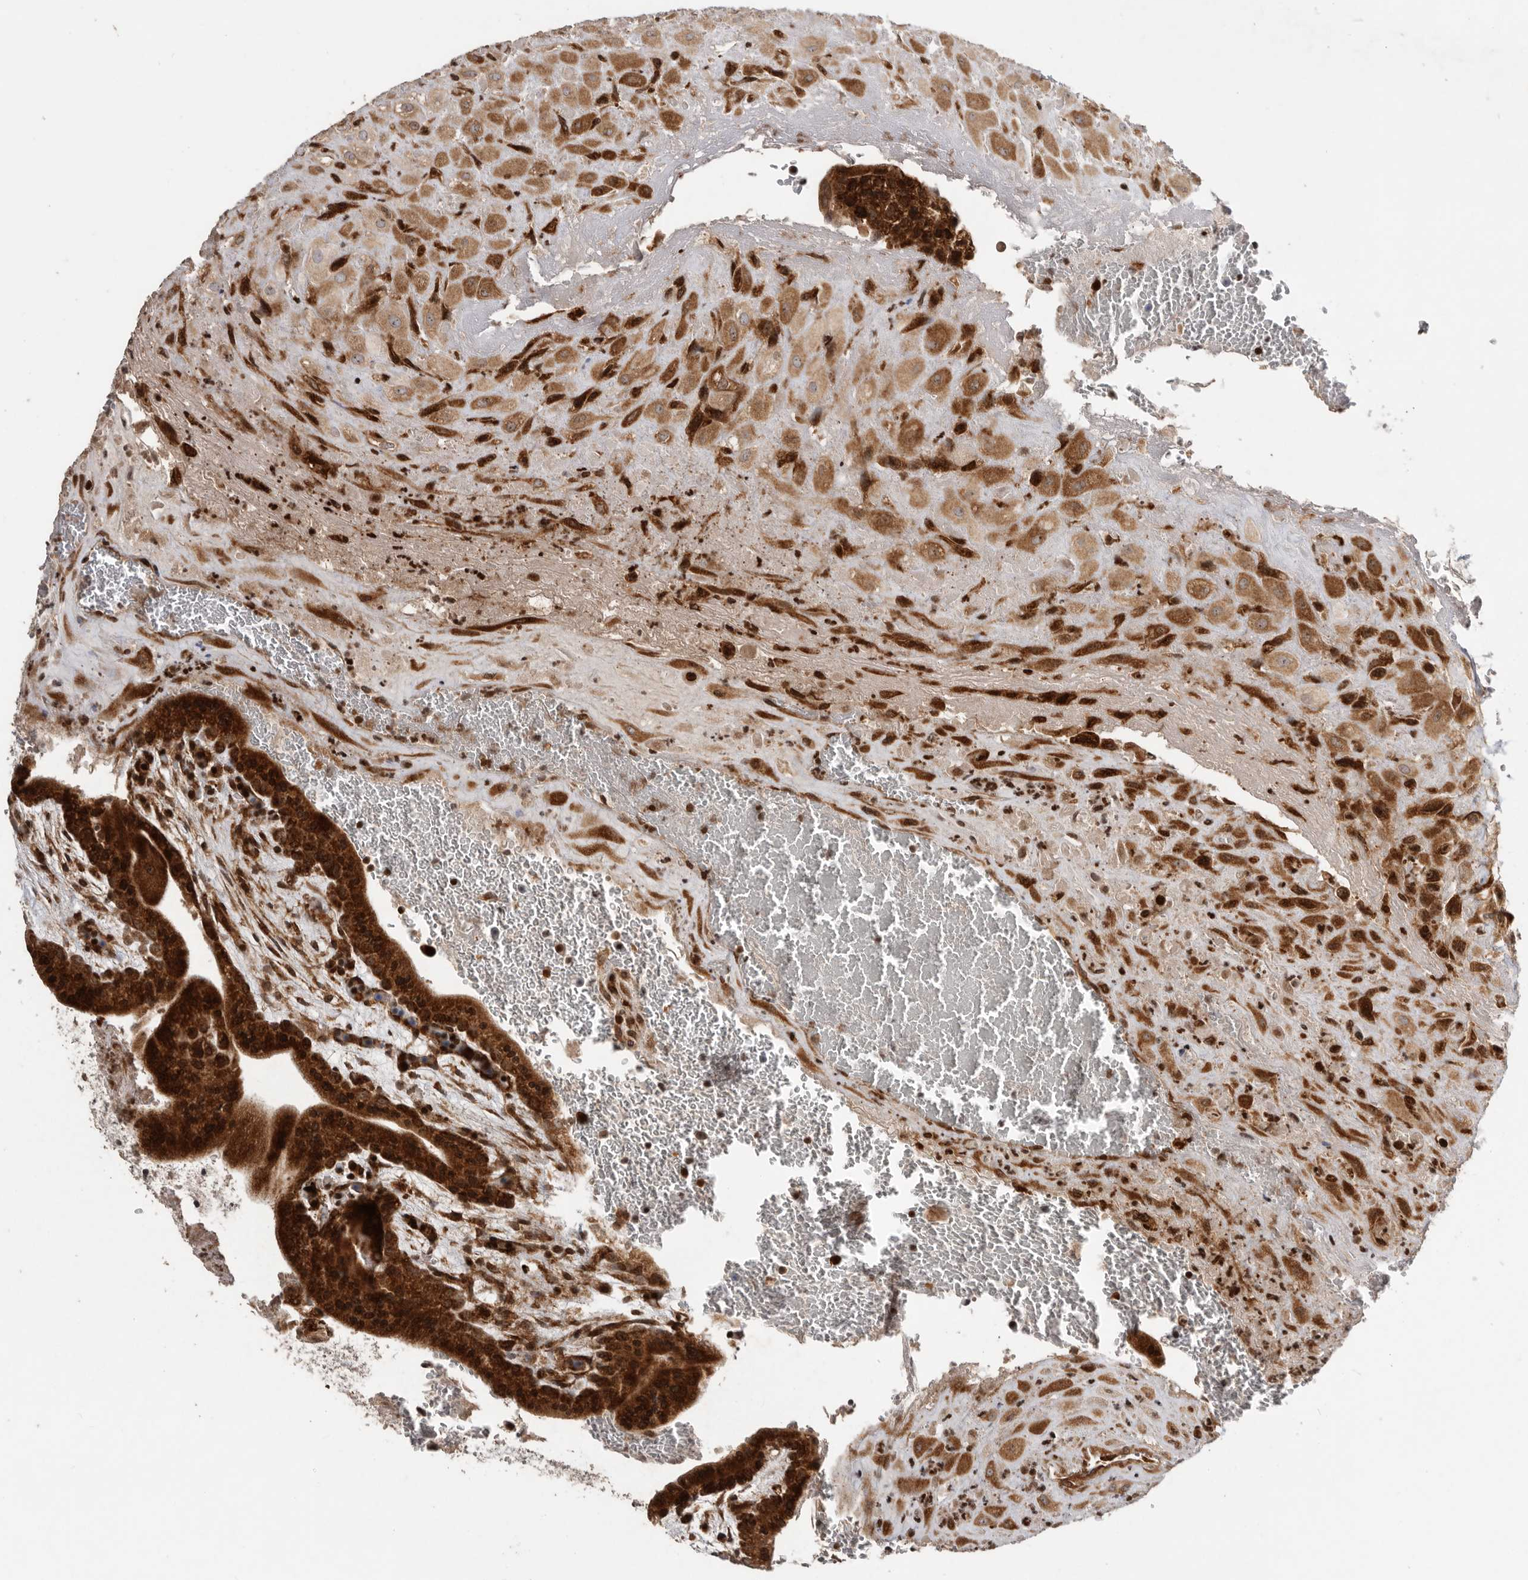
{"staining": {"intensity": "strong", "quantity": "25%-75%", "location": "cytoplasmic/membranous"}, "tissue": "placenta", "cell_type": "Decidual cells", "image_type": "normal", "snomed": [{"axis": "morphology", "description": "Normal tissue, NOS"}, {"axis": "topography", "description": "Placenta"}], "caption": "IHC histopathology image of unremarkable placenta: human placenta stained using IHC shows high levels of strong protein expression localized specifically in the cytoplasmic/membranous of decidual cells, appearing as a cytoplasmic/membranous brown color.", "gene": "FZD3", "patient": {"sex": "female", "age": 35}}